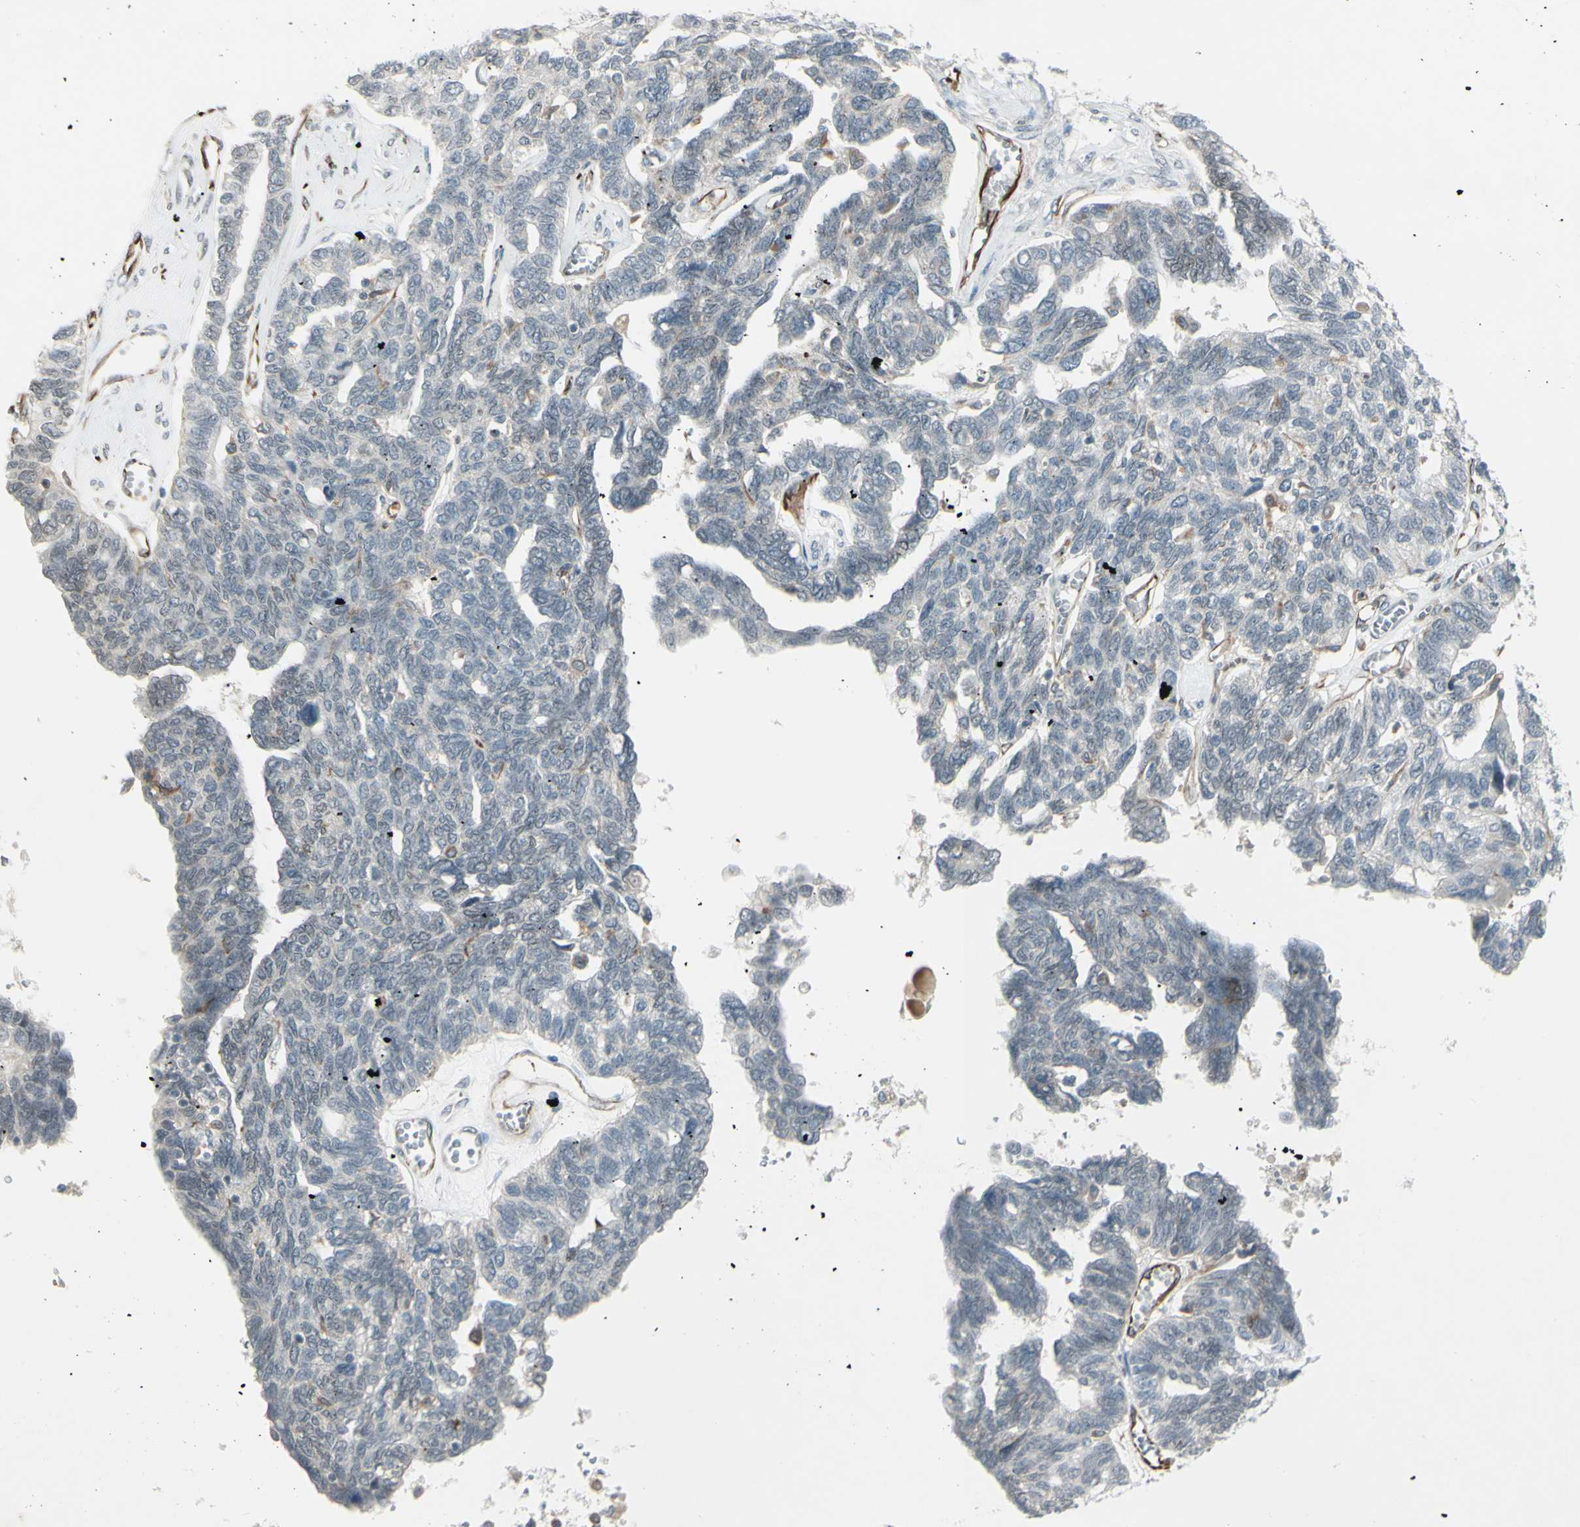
{"staining": {"intensity": "negative", "quantity": "none", "location": "none"}, "tissue": "ovarian cancer", "cell_type": "Tumor cells", "image_type": "cancer", "snomed": [{"axis": "morphology", "description": "Cystadenocarcinoma, serous, NOS"}, {"axis": "topography", "description": "Ovary"}], "caption": "This is a photomicrograph of IHC staining of serous cystadenocarcinoma (ovarian), which shows no staining in tumor cells. (Immunohistochemistry, brightfield microscopy, high magnification).", "gene": "FGFR2", "patient": {"sex": "female", "age": 79}}